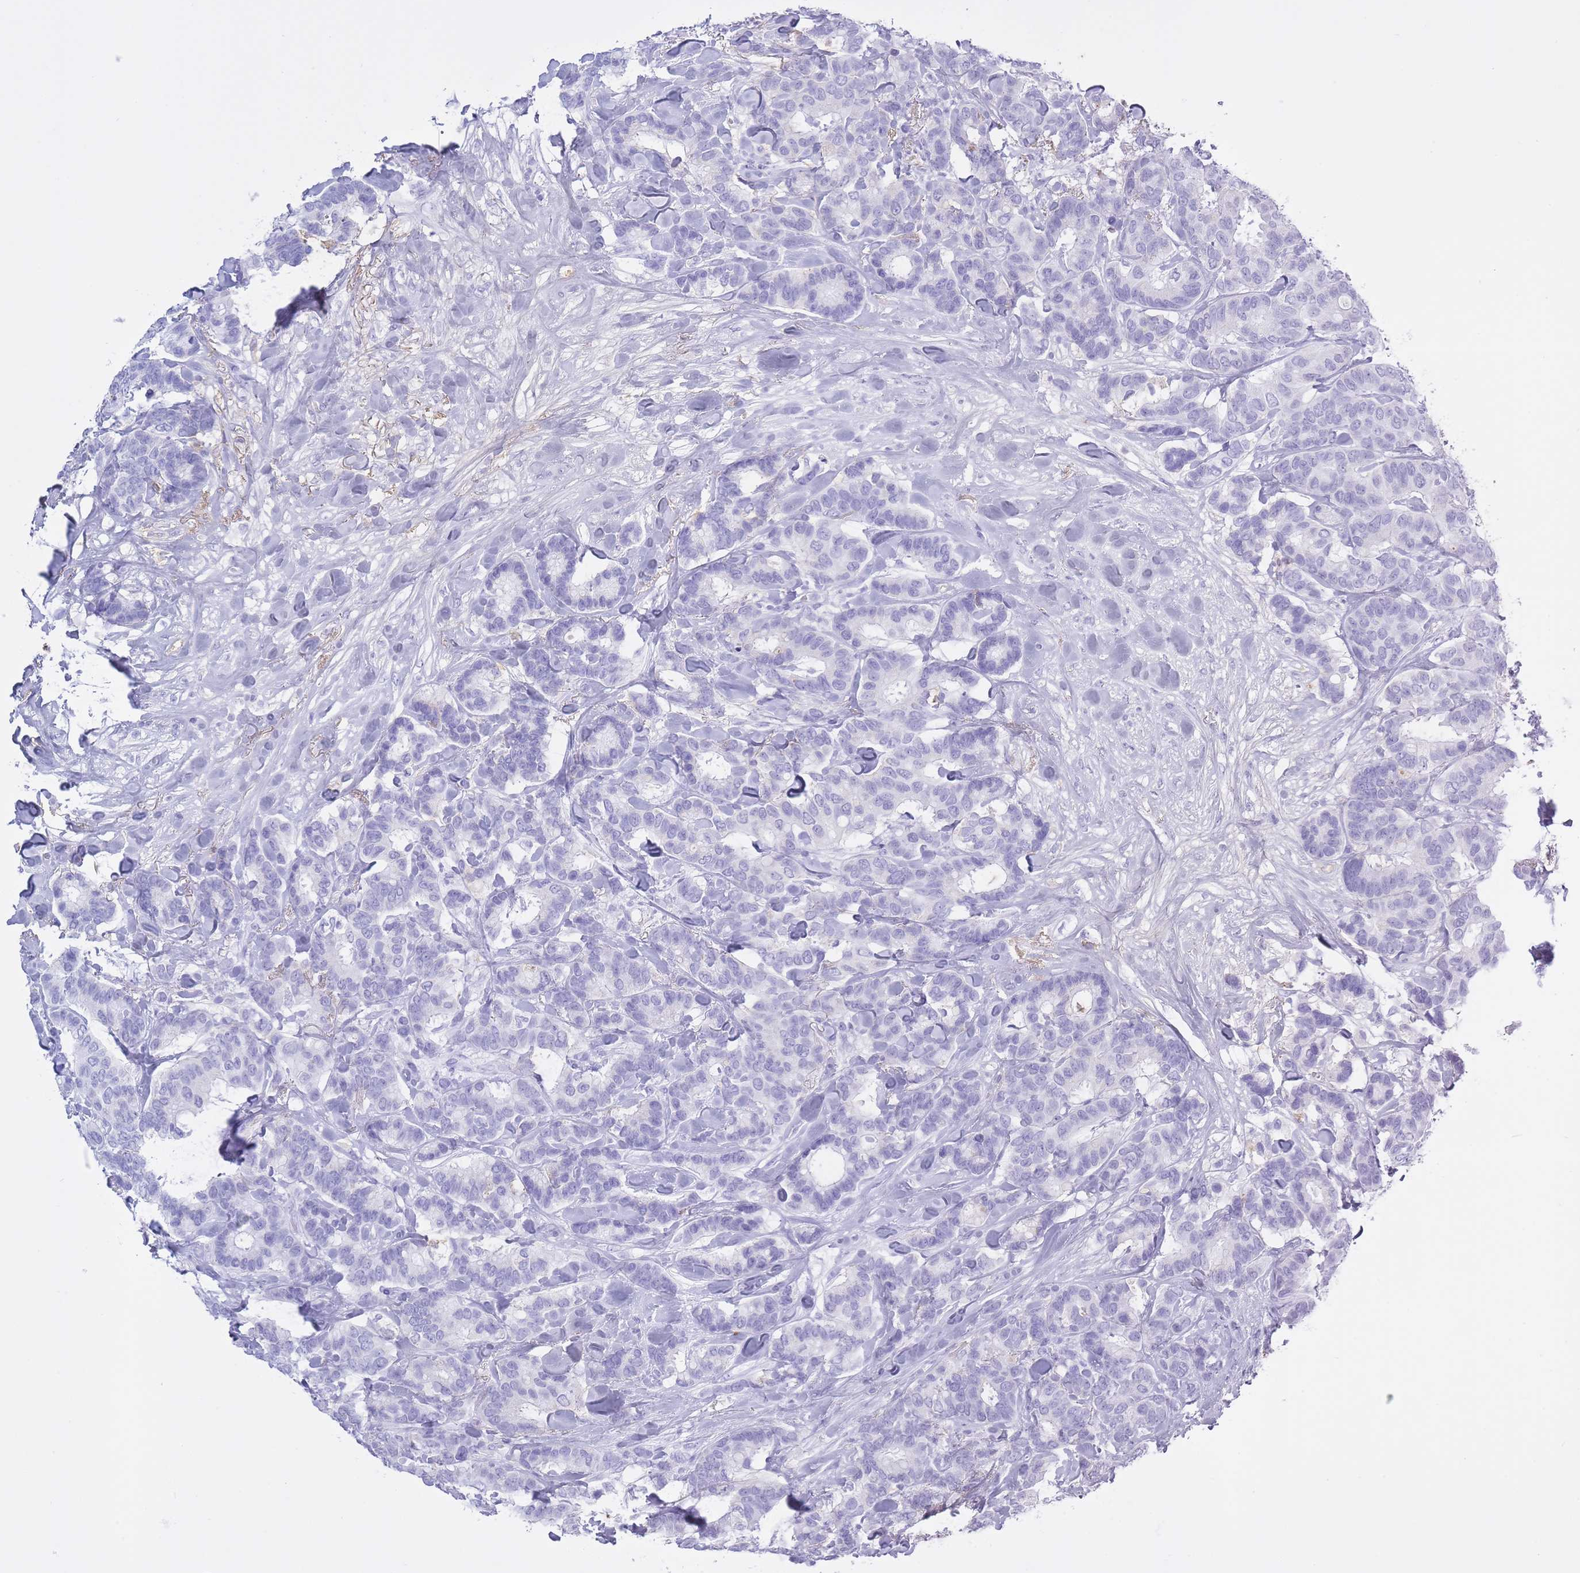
{"staining": {"intensity": "negative", "quantity": "none", "location": "none"}, "tissue": "breast cancer", "cell_type": "Tumor cells", "image_type": "cancer", "snomed": [{"axis": "morphology", "description": "Normal tissue, NOS"}, {"axis": "morphology", "description": "Duct carcinoma"}, {"axis": "topography", "description": "Breast"}], "caption": "Immunohistochemistry (IHC) of breast cancer exhibits no expression in tumor cells.", "gene": "AP3S2", "patient": {"sex": "female", "age": 87}}